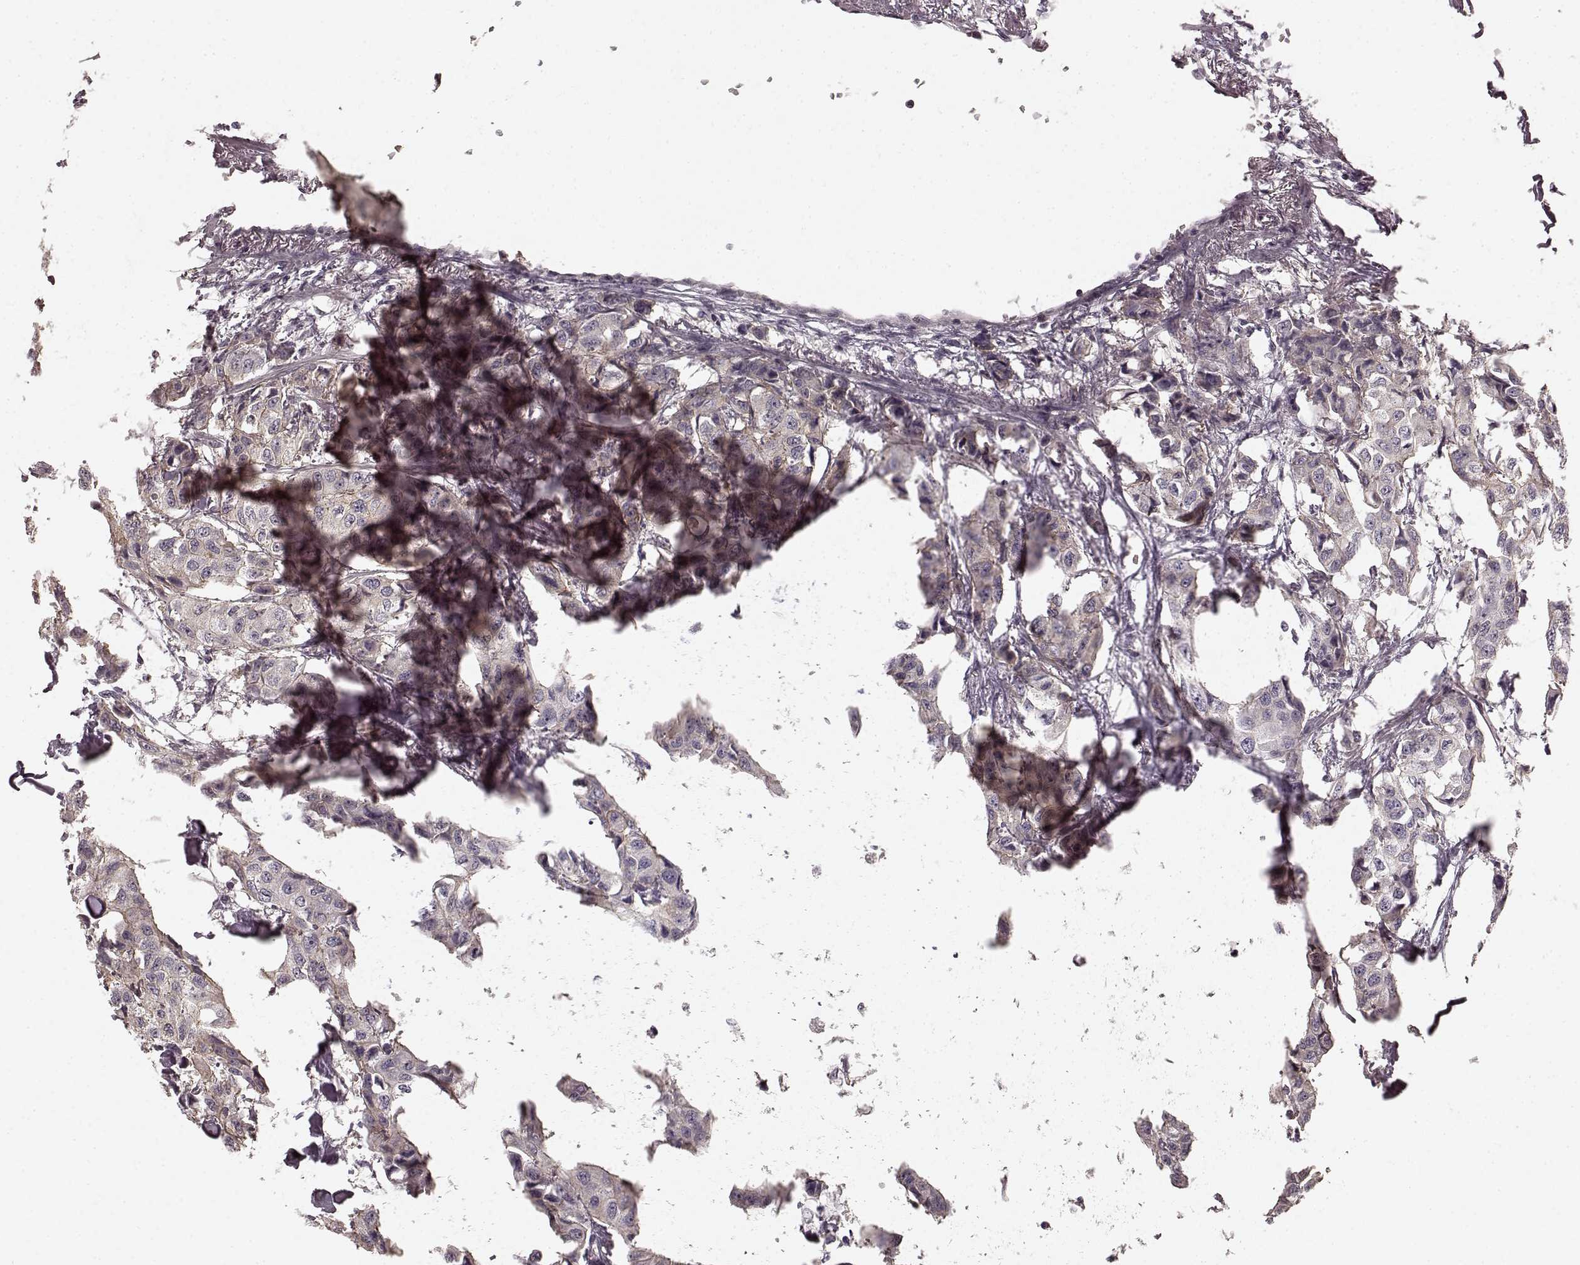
{"staining": {"intensity": "negative", "quantity": "none", "location": "none"}, "tissue": "breast cancer", "cell_type": "Tumor cells", "image_type": "cancer", "snomed": [{"axis": "morphology", "description": "Duct carcinoma"}, {"axis": "topography", "description": "Breast"}], "caption": "This histopathology image is of breast cancer stained with IHC to label a protein in brown with the nuclei are counter-stained blue. There is no staining in tumor cells.", "gene": "PRKCE", "patient": {"sex": "female", "age": 80}}